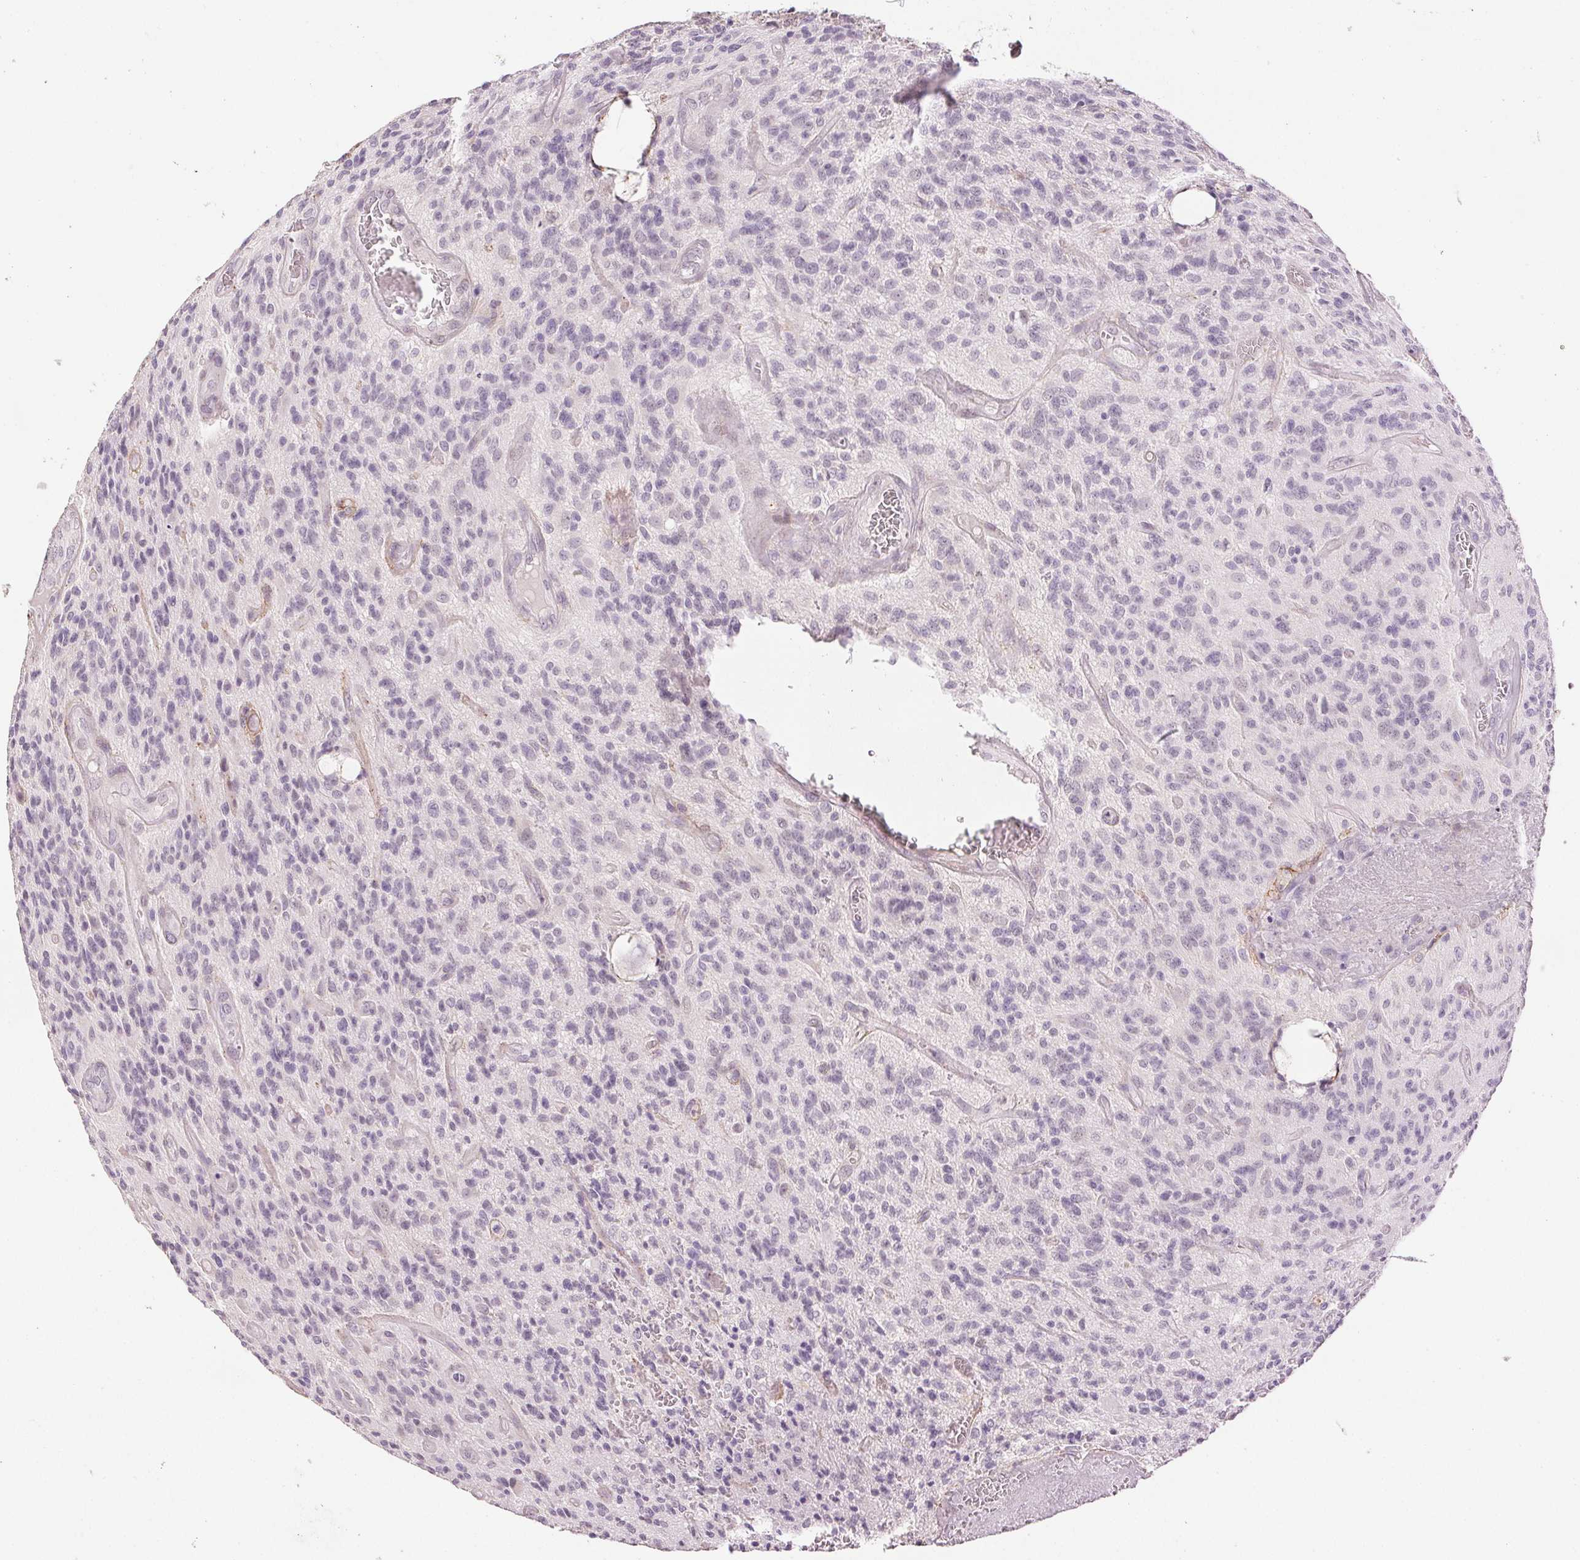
{"staining": {"intensity": "negative", "quantity": "none", "location": "none"}, "tissue": "glioma", "cell_type": "Tumor cells", "image_type": "cancer", "snomed": [{"axis": "morphology", "description": "Glioma, malignant, High grade"}, {"axis": "topography", "description": "Brain"}], "caption": "IHC of human malignant glioma (high-grade) demonstrates no staining in tumor cells.", "gene": "FBN1", "patient": {"sex": "male", "age": 76}}